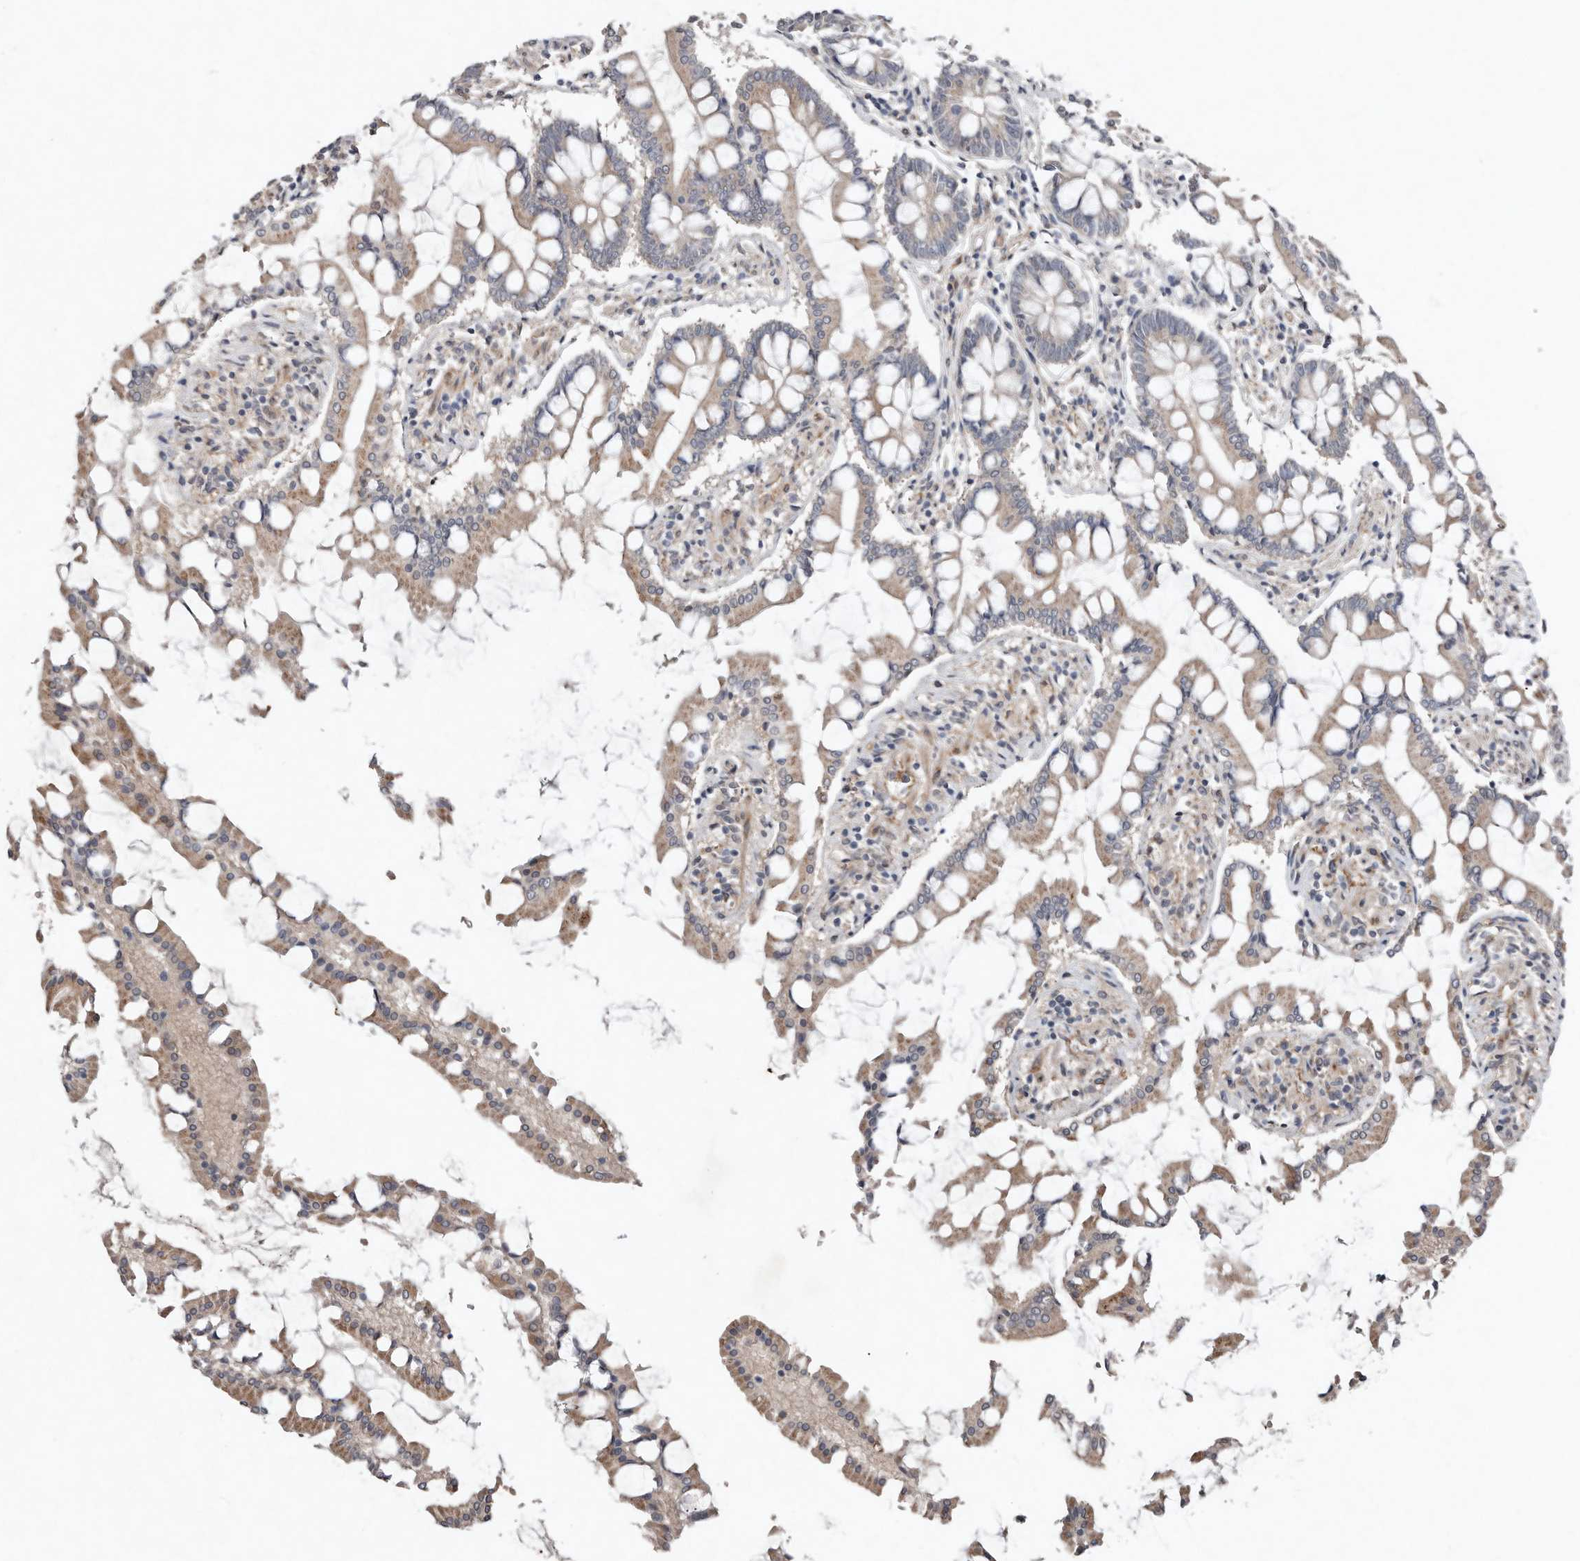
{"staining": {"intensity": "weak", "quantity": ">75%", "location": "cytoplasmic/membranous"}, "tissue": "small intestine", "cell_type": "Glandular cells", "image_type": "normal", "snomed": [{"axis": "morphology", "description": "Normal tissue, NOS"}, {"axis": "topography", "description": "Small intestine"}], "caption": "Glandular cells display low levels of weak cytoplasmic/membranous positivity in about >75% of cells in normal small intestine. (DAB (3,3'-diaminobenzidine) = brown stain, brightfield microscopy at high magnification).", "gene": "DIP2C", "patient": {"sex": "male", "age": 41}}